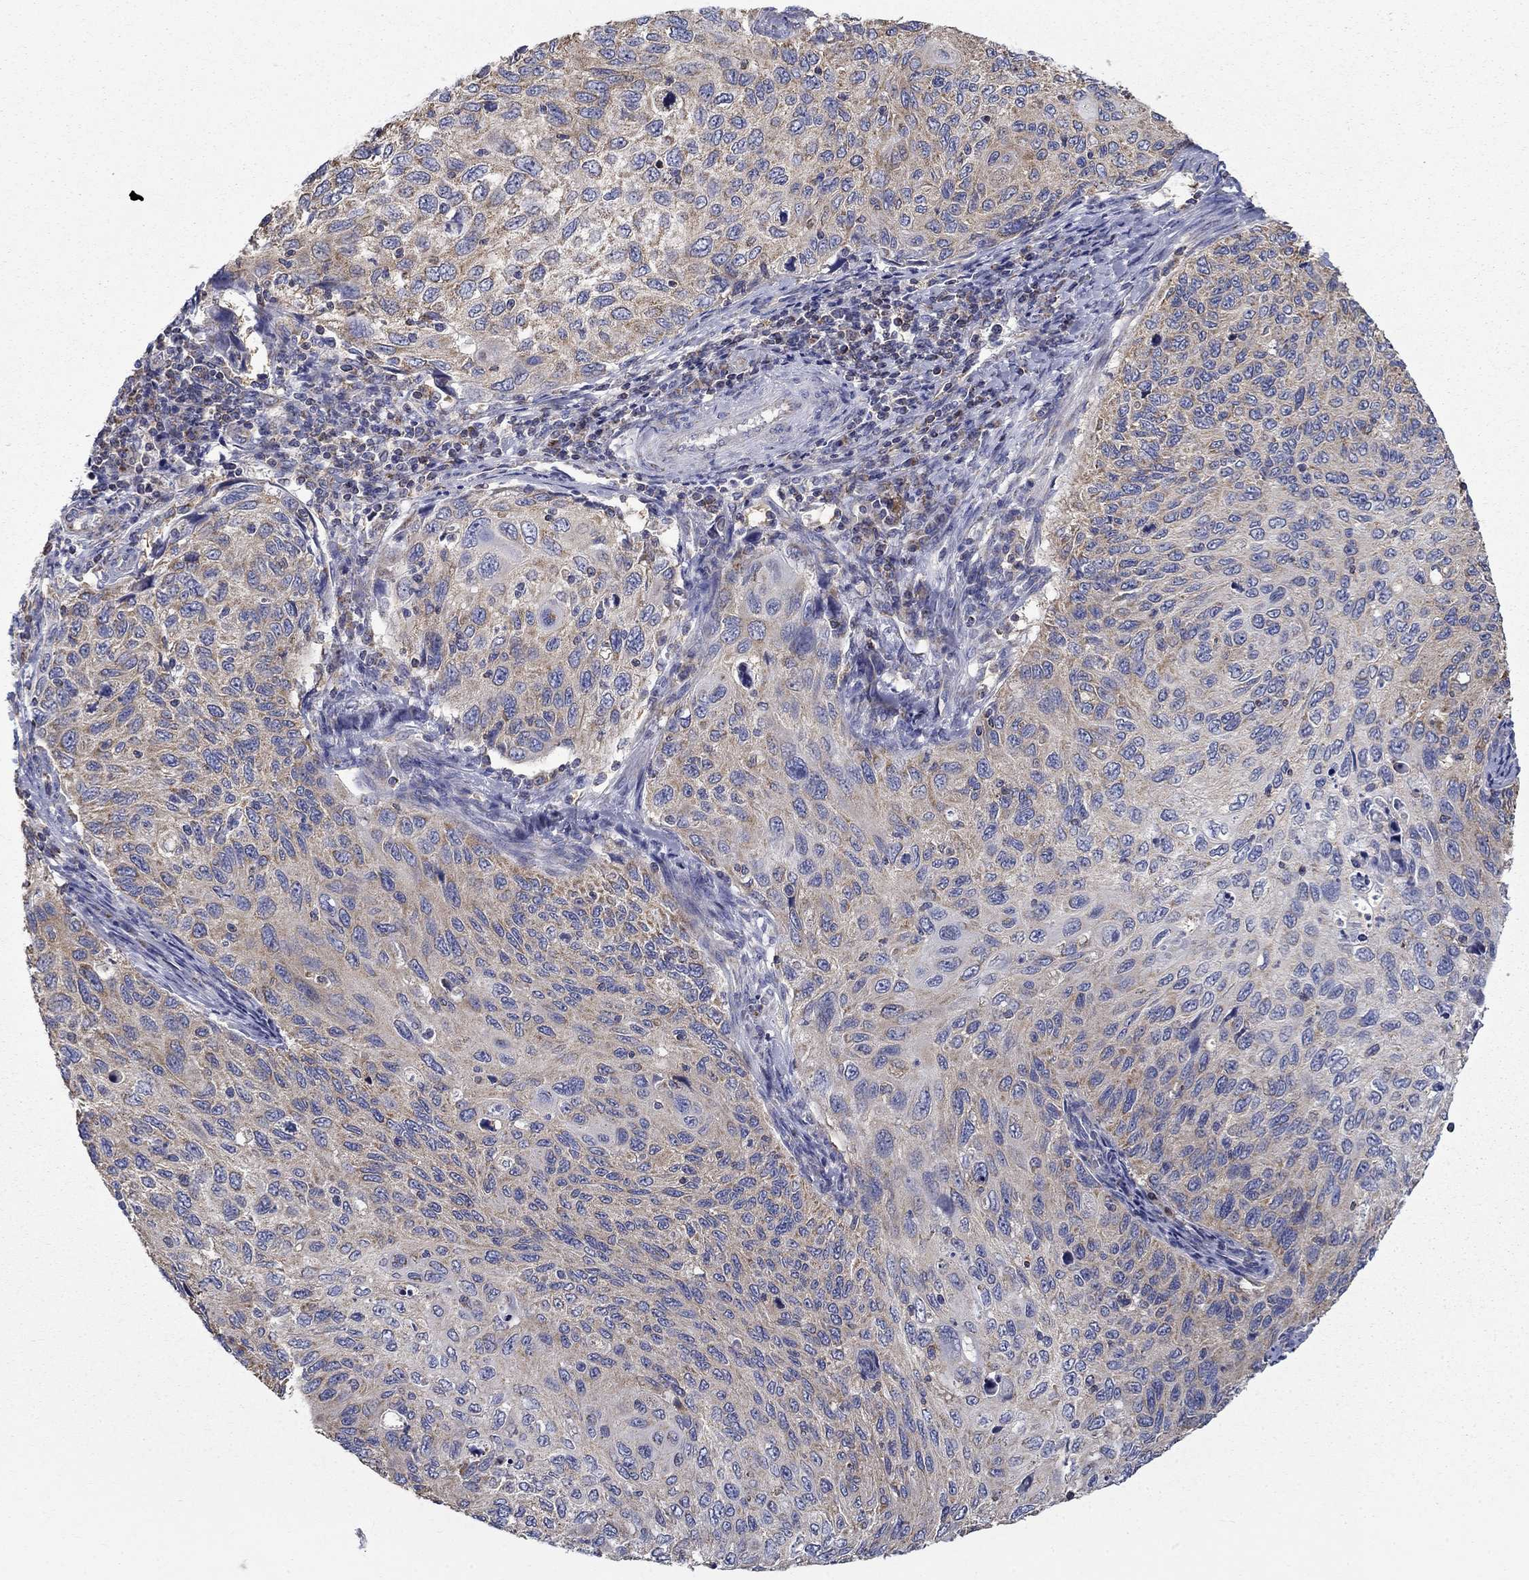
{"staining": {"intensity": "weak", "quantity": "25%-75%", "location": "cytoplasmic/membranous"}, "tissue": "cervical cancer", "cell_type": "Tumor cells", "image_type": "cancer", "snomed": [{"axis": "morphology", "description": "Squamous cell carcinoma, NOS"}, {"axis": "topography", "description": "Cervix"}], "caption": "The photomicrograph displays staining of cervical cancer (squamous cell carcinoma), revealing weak cytoplasmic/membranous protein positivity (brown color) within tumor cells.", "gene": "NME5", "patient": {"sex": "female", "age": 70}}